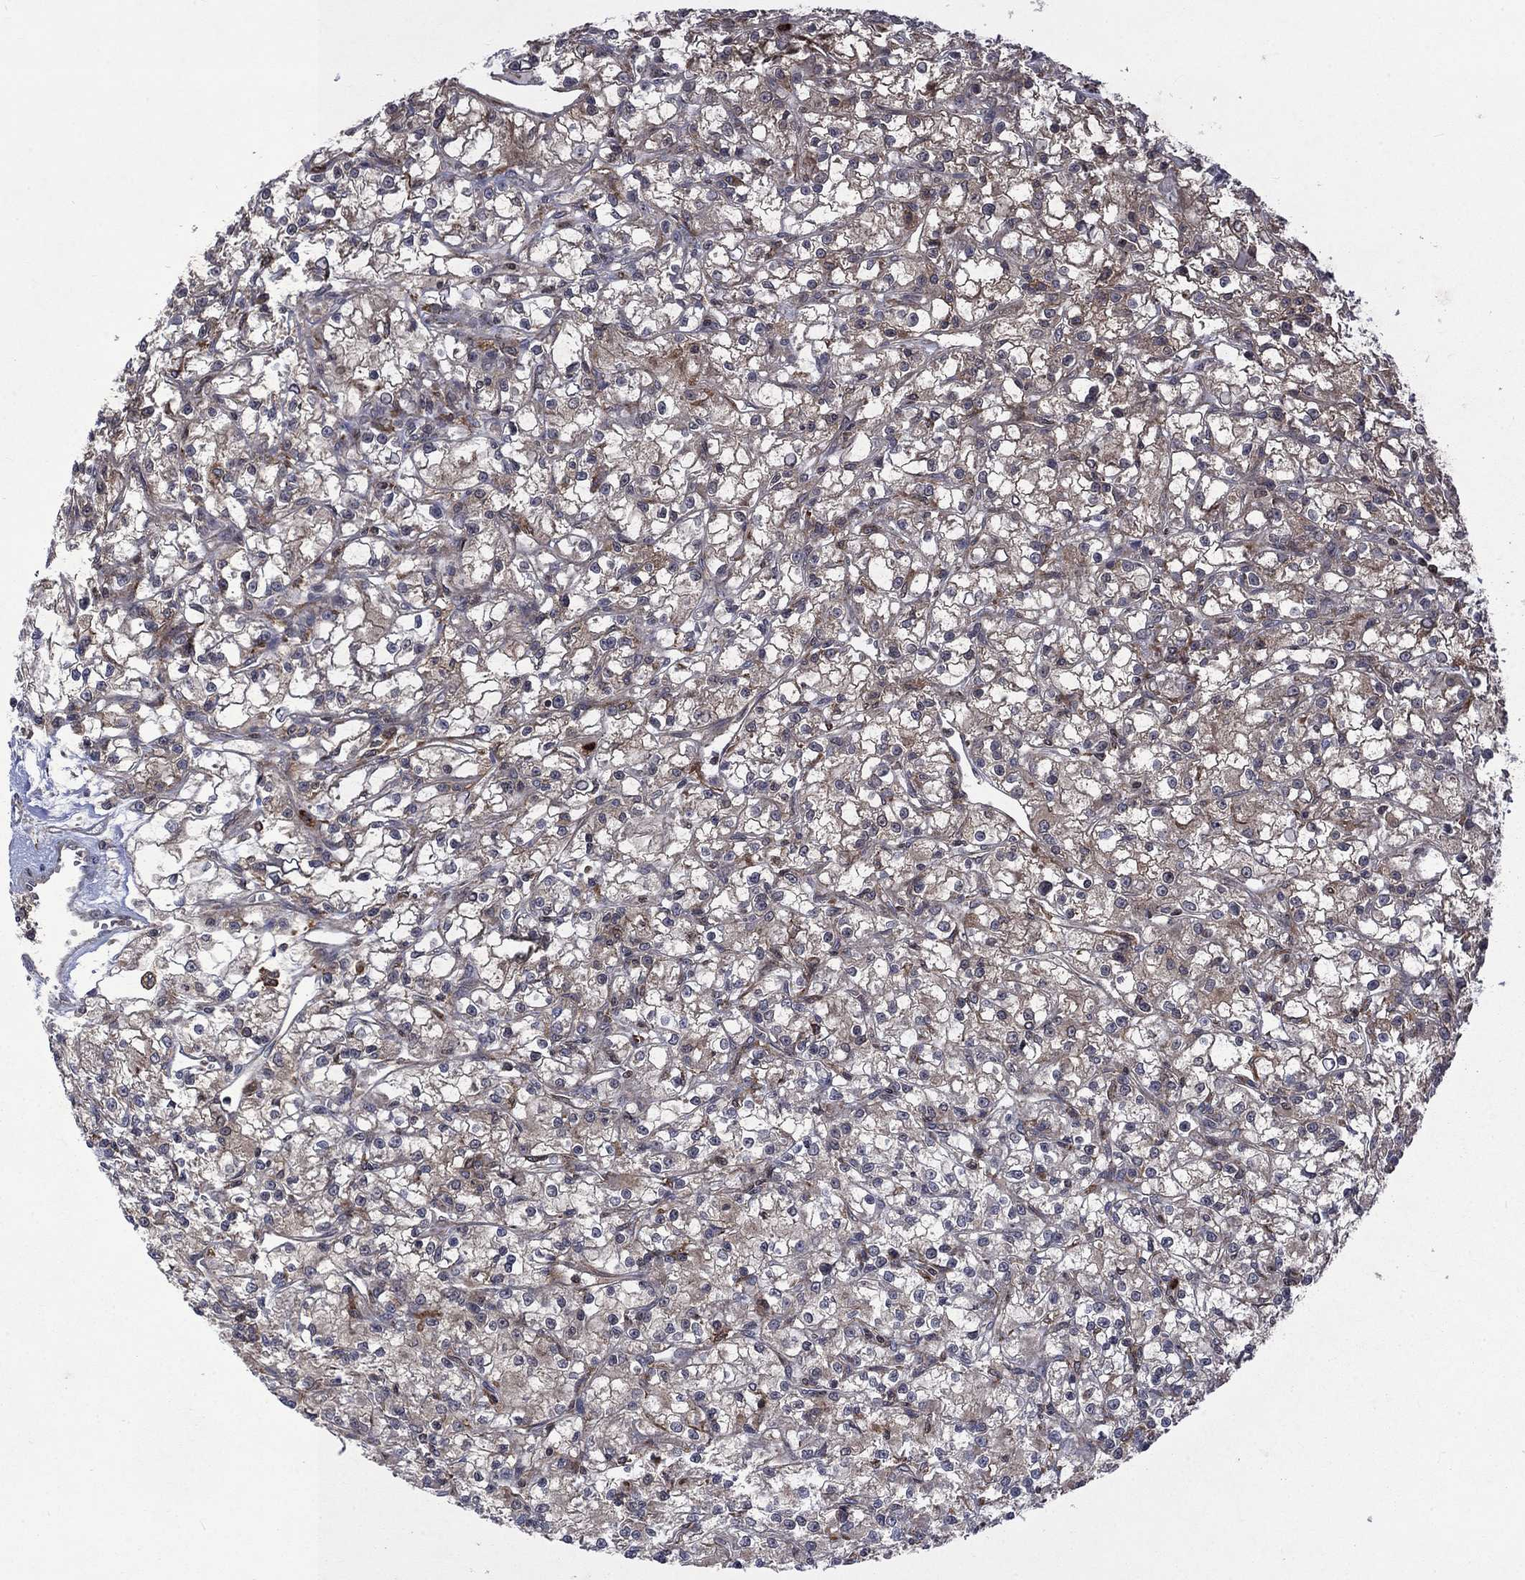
{"staining": {"intensity": "negative", "quantity": "none", "location": "none"}, "tissue": "renal cancer", "cell_type": "Tumor cells", "image_type": "cancer", "snomed": [{"axis": "morphology", "description": "Adenocarcinoma, NOS"}, {"axis": "topography", "description": "Kidney"}], "caption": "High power microscopy image of an immunohistochemistry image of adenocarcinoma (renal), revealing no significant staining in tumor cells. (Stains: DAB (3,3'-diaminobenzidine) immunohistochemistry (IHC) with hematoxylin counter stain, Microscopy: brightfield microscopy at high magnification).", "gene": "TMEM33", "patient": {"sex": "female", "age": 59}}